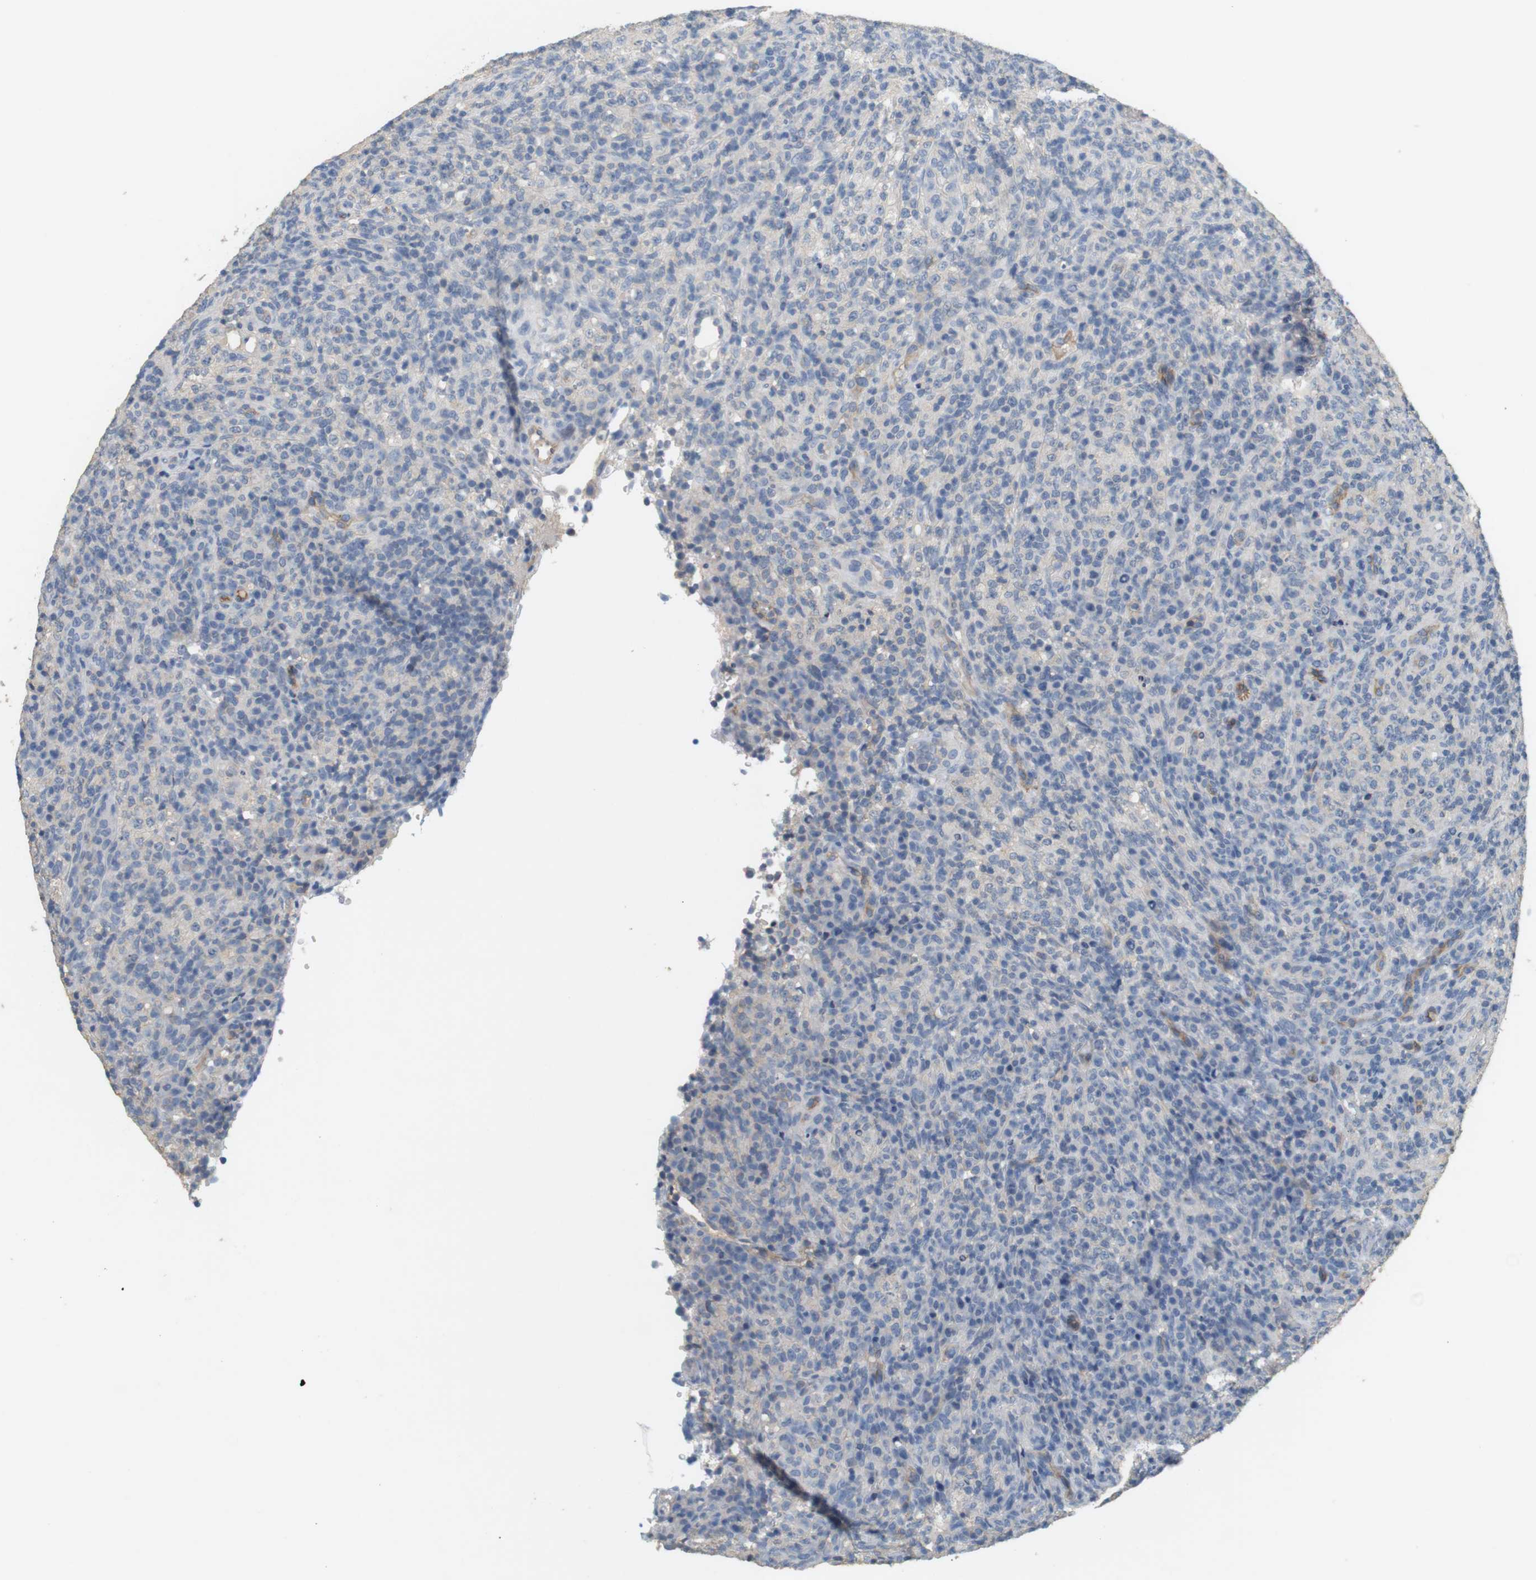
{"staining": {"intensity": "negative", "quantity": "none", "location": "none"}, "tissue": "lymphoma", "cell_type": "Tumor cells", "image_type": "cancer", "snomed": [{"axis": "morphology", "description": "Malignant lymphoma, non-Hodgkin's type, High grade"}, {"axis": "topography", "description": "Lymph node"}], "caption": "A high-resolution histopathology image shows IHC staining of high-grade malignant lymphoma, non-Hodgkin's type, which demonstrates no significant staining in tumor cells.", "gene": "OSR1", "patient": {"sex": "female", "age": 76}}